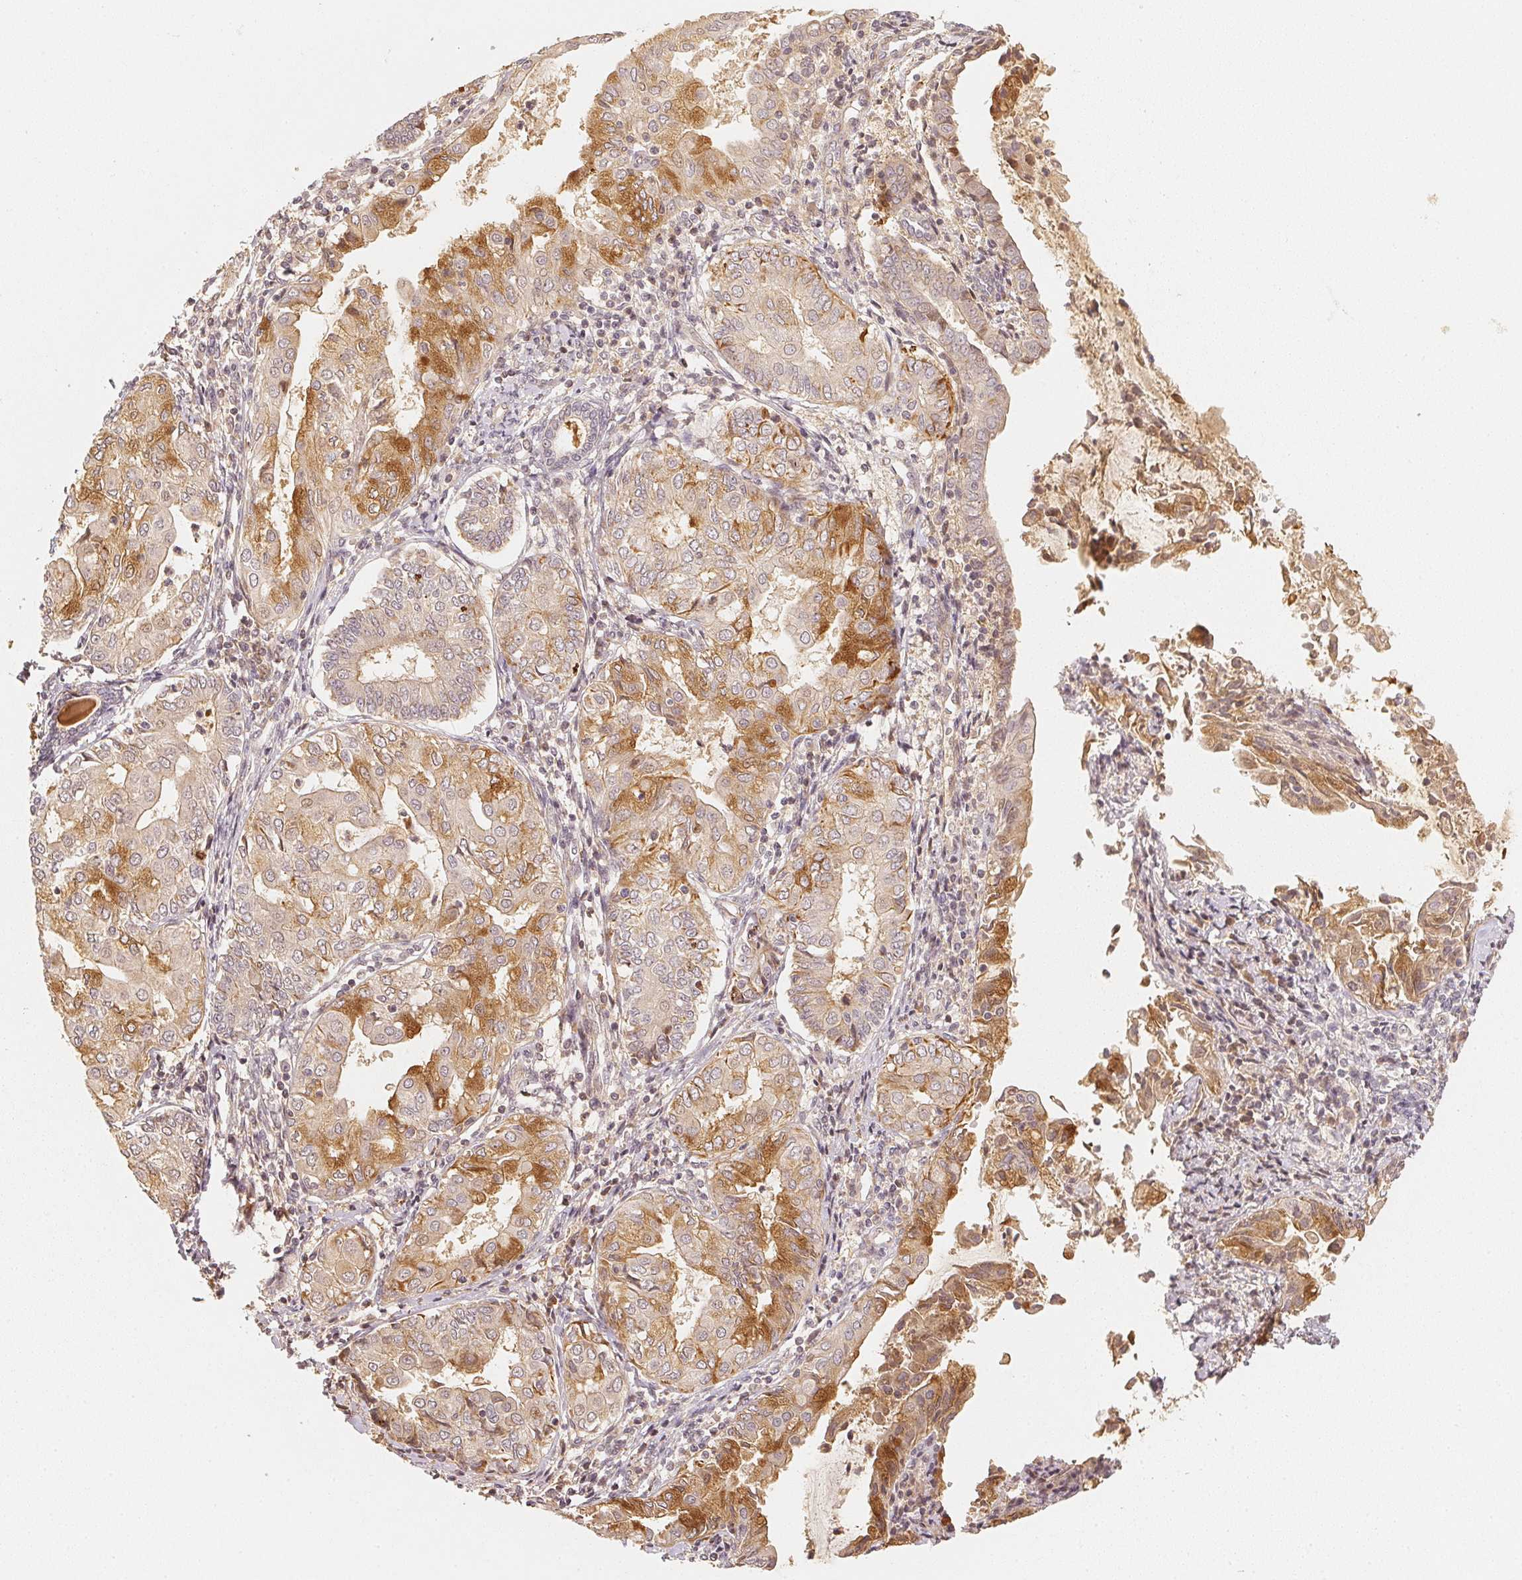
{"staining": {"intensity": "weak", "quantity": "<25%", "location": "cytoplasmic/membranous"}, "tissue": "endometrial cancer", "cell_type": "Tumor cells", "image_type": "cancer", "snomed": [{"axis": "morphology", "description": "Adenocarcinoma, NOS"}, {"axis": "topography", "description": "Endometrium"}], "caption": "Protein analysis of endometrial cancer exhibits no significant expression in tumor cells.", "gene": "SERPINE1", "patient": {"sex": "female", "age": 68}}